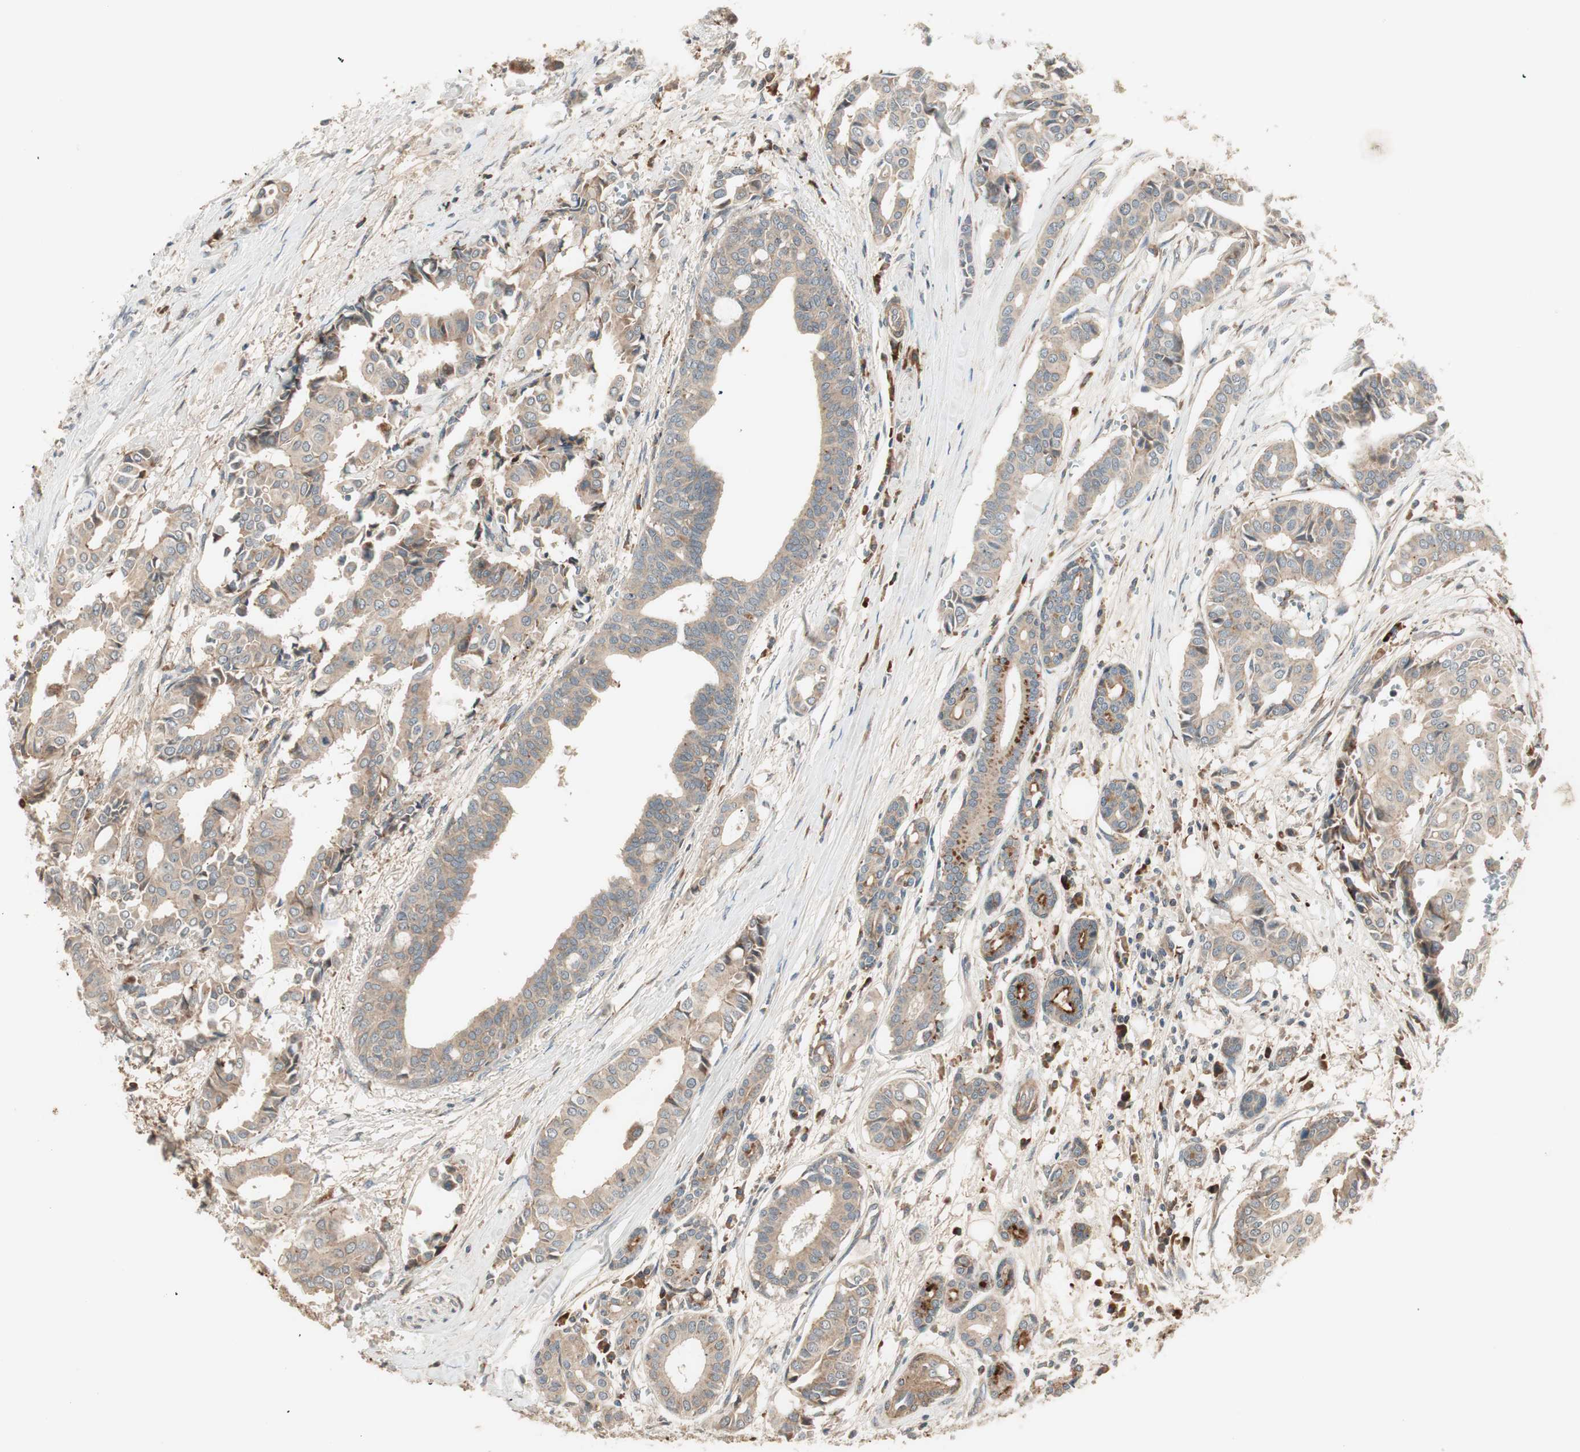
{"staining": {"intensity": "weak", "quantity": ">75%", "location": "cytoplasmic/membranous"}, "tissue": "head and neck cancer", "cell_type": "Tumor cells", "image_type": "cancer", "snomed": [{"axis": "morphology", "description": "Adenocarcinoma, NOS"}, {"axis": "topography", "description": "Salivary gland"}, {"axis": "topography", "description": "Head-Neck"}], "caption": "Human head and neck adenocarcinoma stained with a brown dye shows weak cytoplasmic/membranous positive expression in about >75% of tumor cells.", "gene": "SFRP1", "patient": {"sex": "female", "age": 59}}